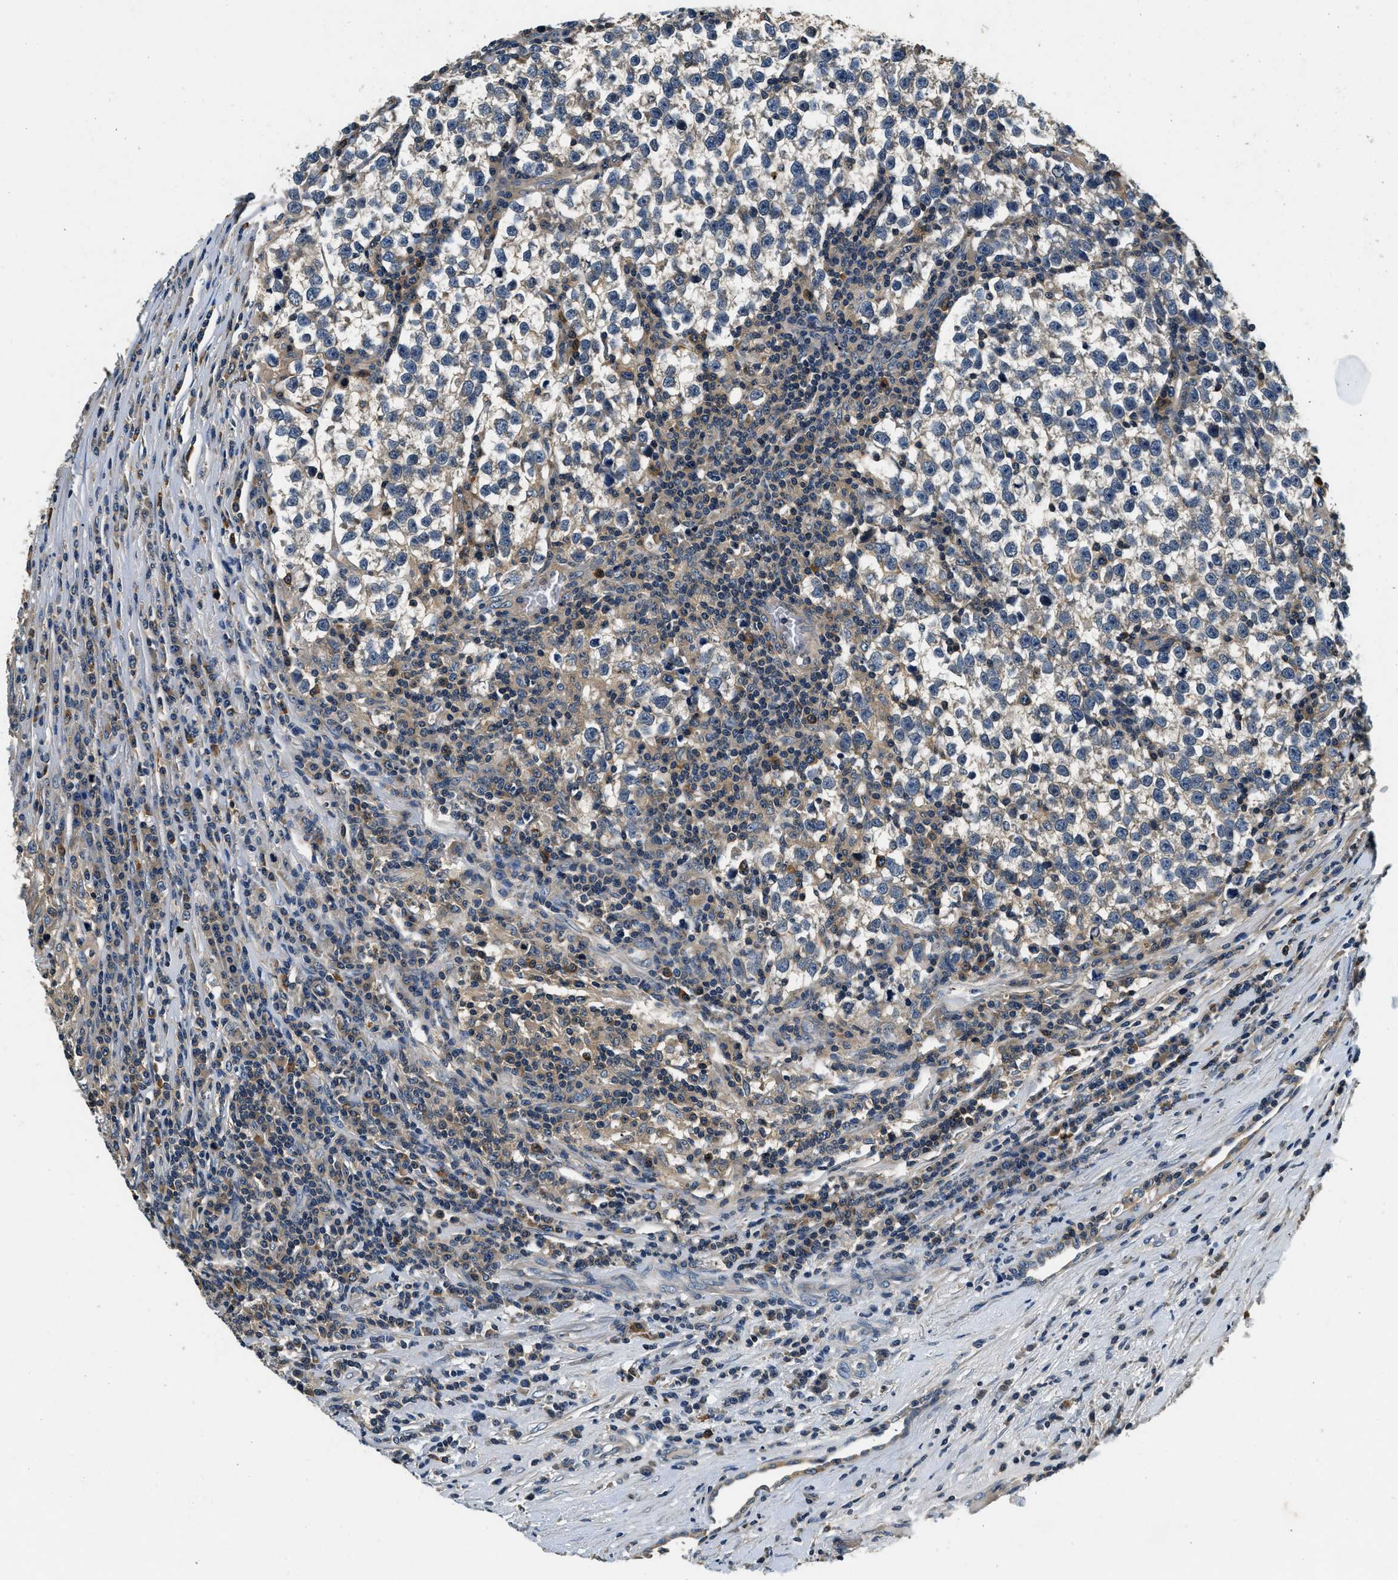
{"staining": {"intensity": "moderate", "quantity": "<25%", "location": "cytoplasmic/membranous"}, "tissue": "testis cancer", "cell_type": "Tumor cells", "image_type": "cancer", "snomed": [{"axis": "morphology", "description": "Normal tissue, NOS"}, {"axis": "morphology", "description": "Seminoma, NOS"}, {"axis": "topography", "description": "Testis"}], "caption": "IHC staining of testis seminoma, which displays low levels of moderate cytoplasmic/membranous expression in about <25% of tumor cells indicating moderate cytoplasmic/membranous protein positivity. The staining was performed using DAB (brown) for protein detection and nuclei were counterstained in hematoxylin (blue).", "gene": "RESF1", "patient": {"sex": "male", "age": 43}}